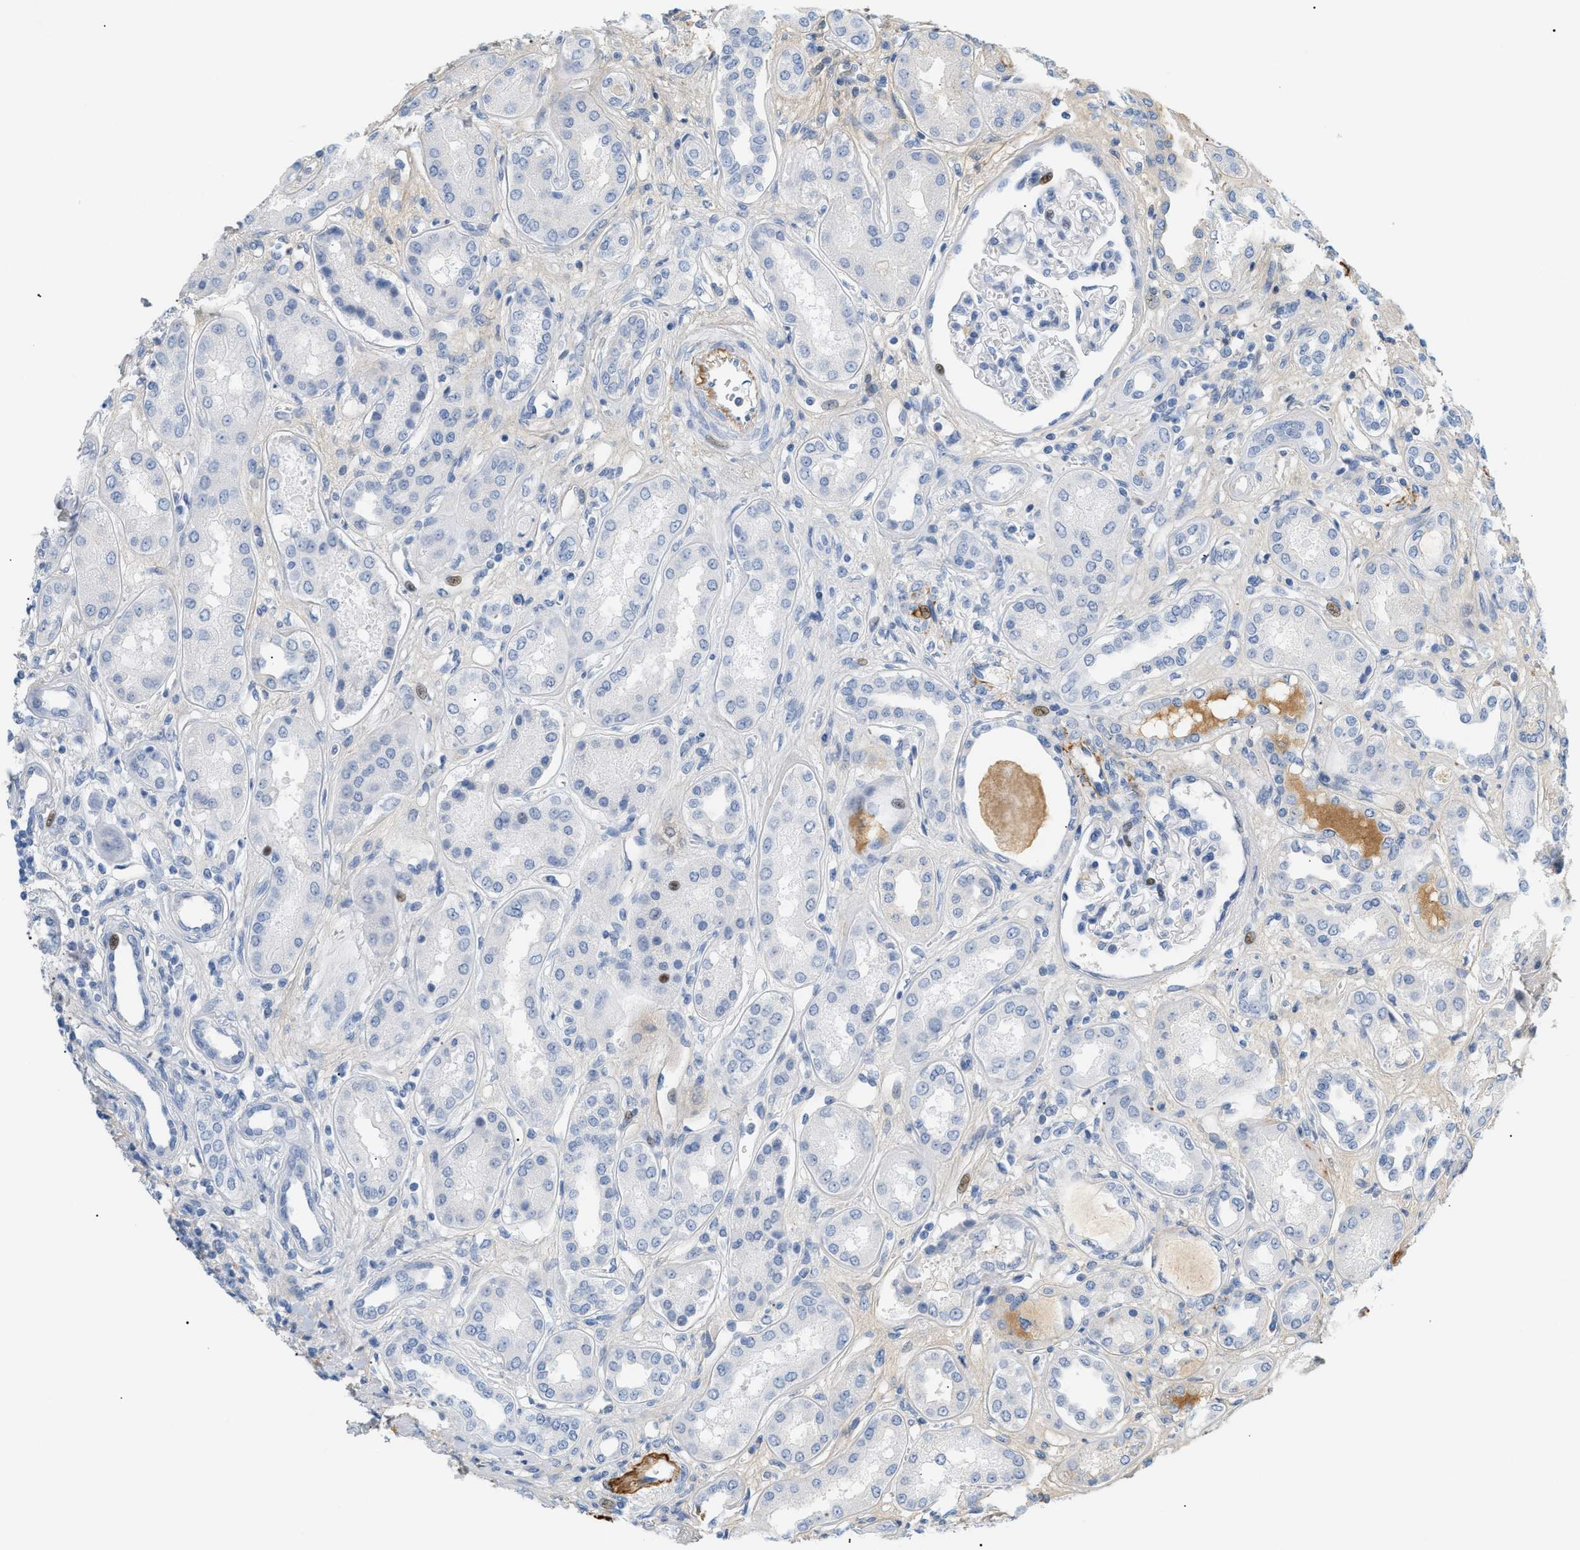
{"staining": {"intensity": "negative", "quantity": "none", "location": "none"}, "tissue": "kidney", "cell_type": "Cells in glomeruli", "image_type": "normal", "snomed": [{"axis": "morphology", "description": "Normal tissue, NOS"}, {"axis": "topography", "description": "Kidney"}], "caption": "A high-resolution micrograph shows immunohistochemistry (IHC) staining of normal kidney, which demonstrates no significant positivity in cells in glomeruli.", "gene": "CFH", "patient": {"sex": "male", "age": 59}}